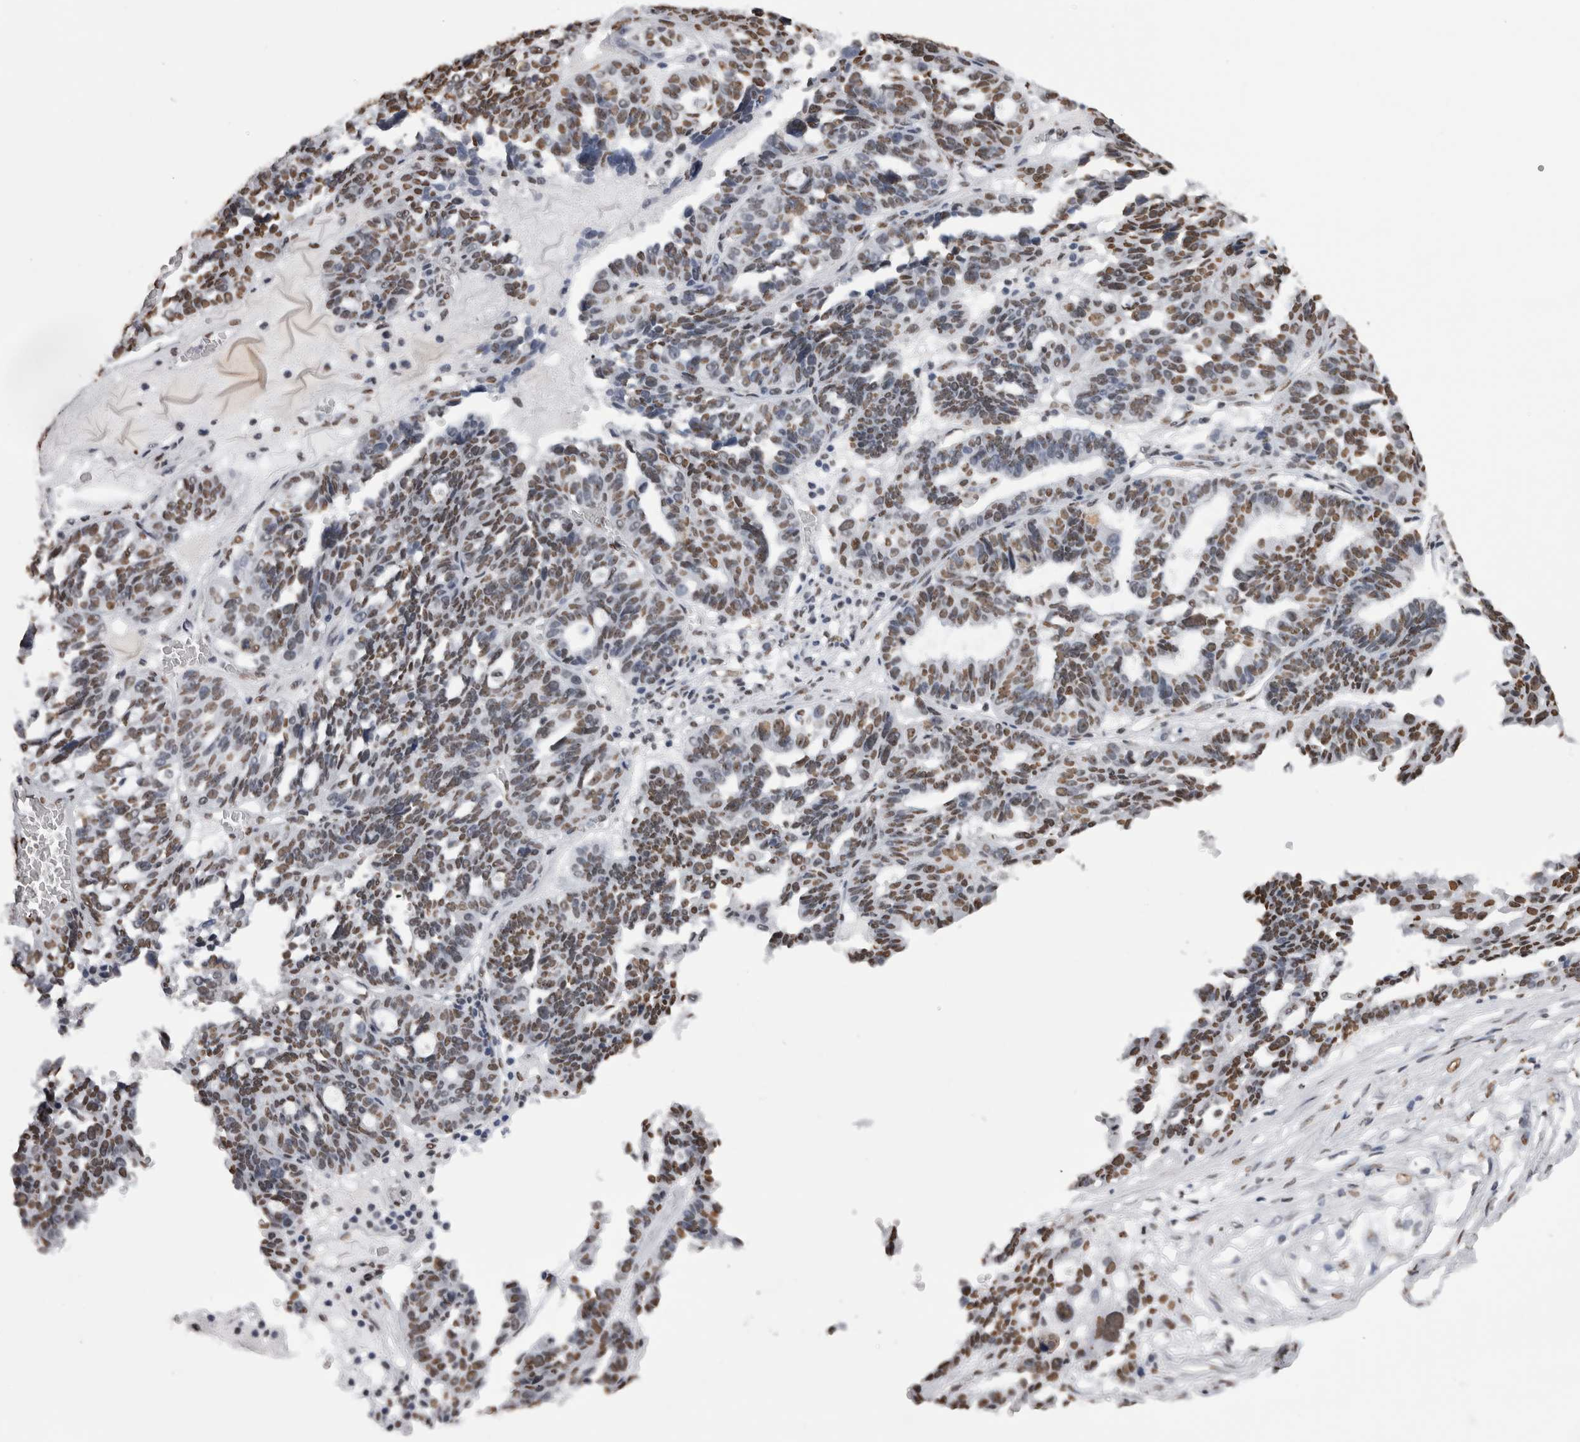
{"staining": {"intensity": "moderate", "quantity": "25%-75%", "location": "nuclear"}, "tissue": "ovarian cancer", "cell_type": "Tumor cells", "image_type": "cancer", "snomed": [{"axis": "morphology", "description": "Cystadenocarcinoma, serous, NOS"}, {"axis": "topography", "description": "Ovary"}], "caption": "This photomicrograph reveals ovarian cancer stained with immunohistochemistry to label a protein in brown. The nuclear of tumor cells show moderate positivity for the protein. Nuclei are counter-stained blue.", "gene": "ALPK3", "patient": {"sex": "female", "age": 59}}